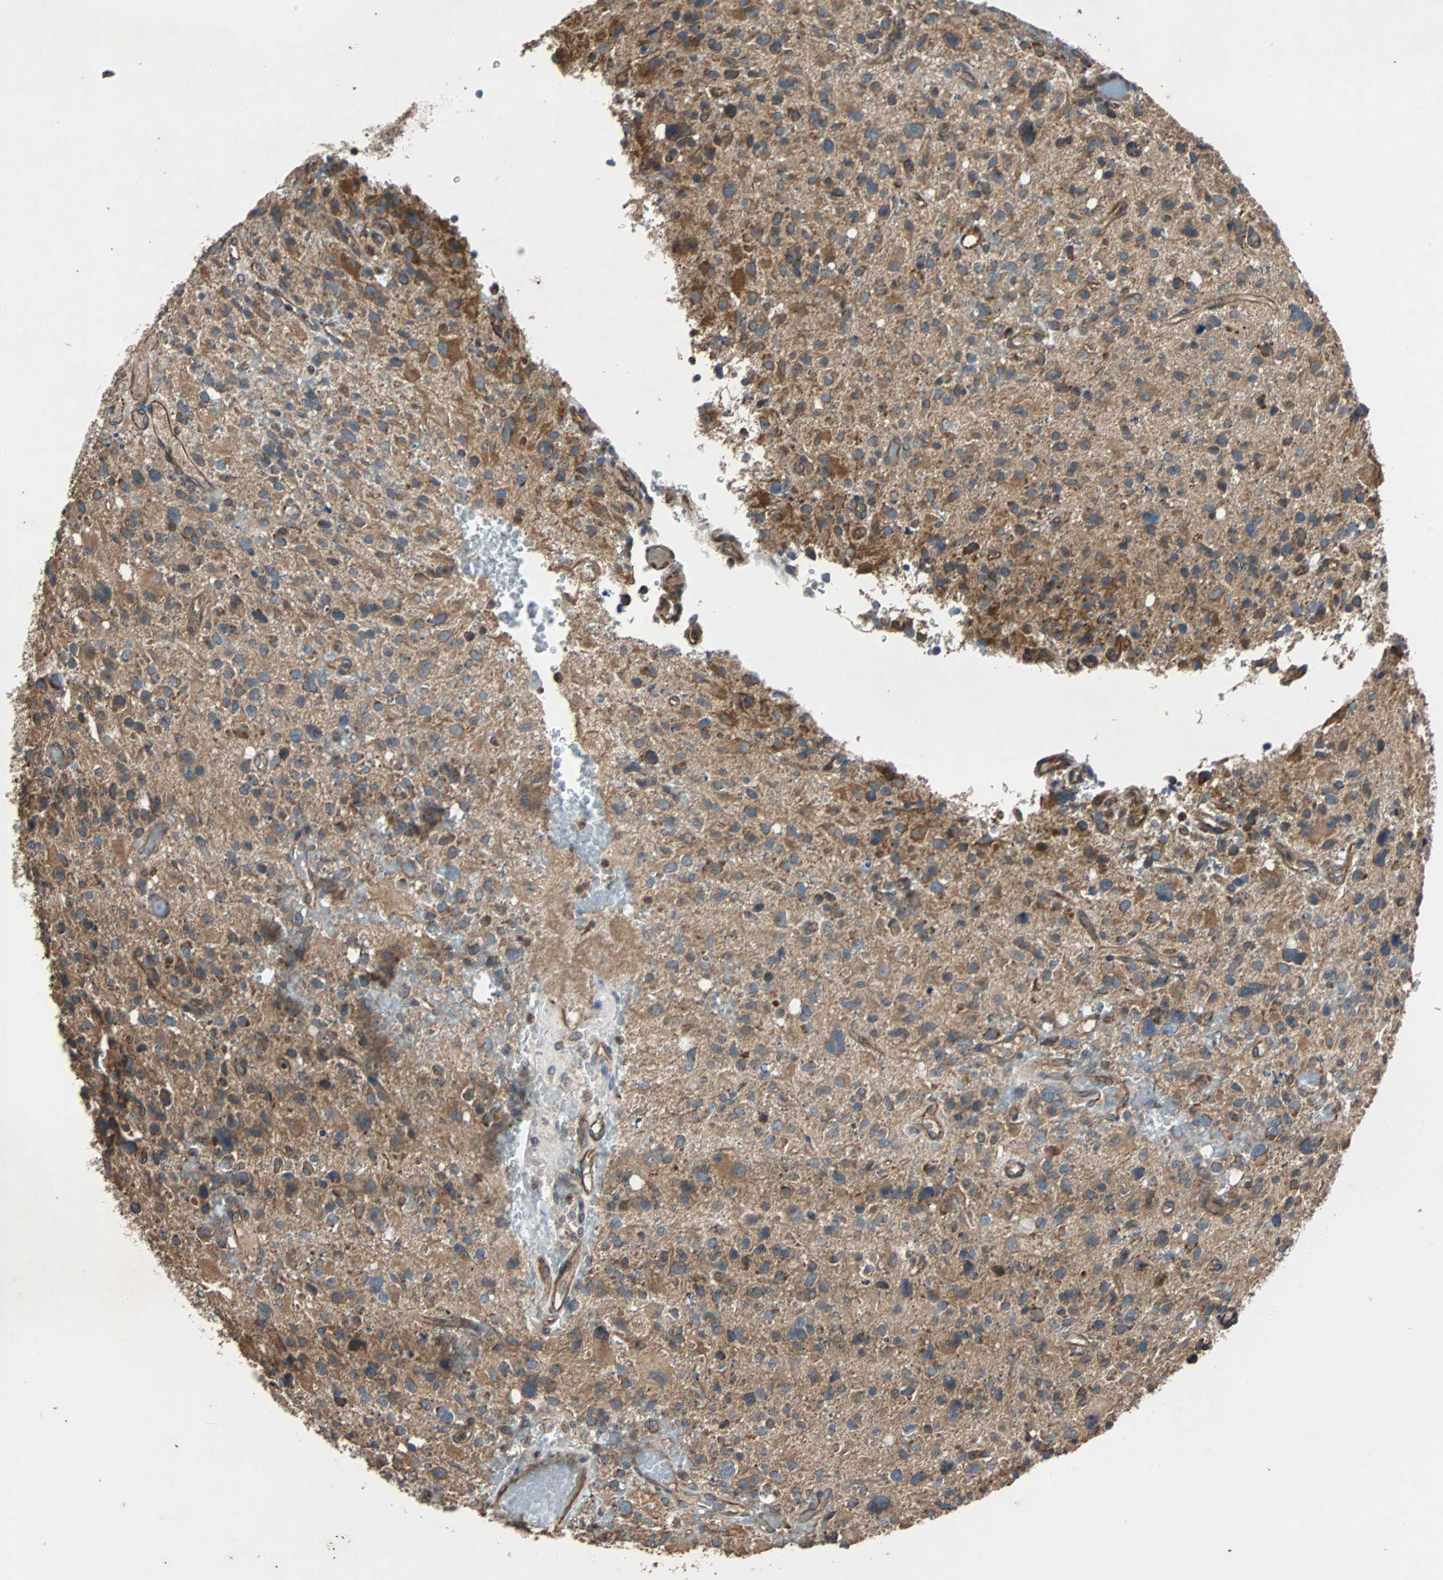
{"staining": {"intensity": "moderate", "quantity": "25%-75%", "location": "cytoplasmic/membranous"}, "tissue": "glioma", "cell_type": "Tumor cells", "image_type": "cancer", "snomed": [{"axis": "morphology", "description": "Glioma, malignant, High grade"}, {"axis": "topography", "description": "Brain"}], "caption": "Immunohistochemistry (IHC) photomicrograph of high-grade glioma (malignant) stained for a protein (brown), which shows medium levels of moderate cytoplasmic/membranous expression in about 25%-75% of tumor cells.", "gene": "ACTR3", "patient": {"sex": "male", "age": 48}}